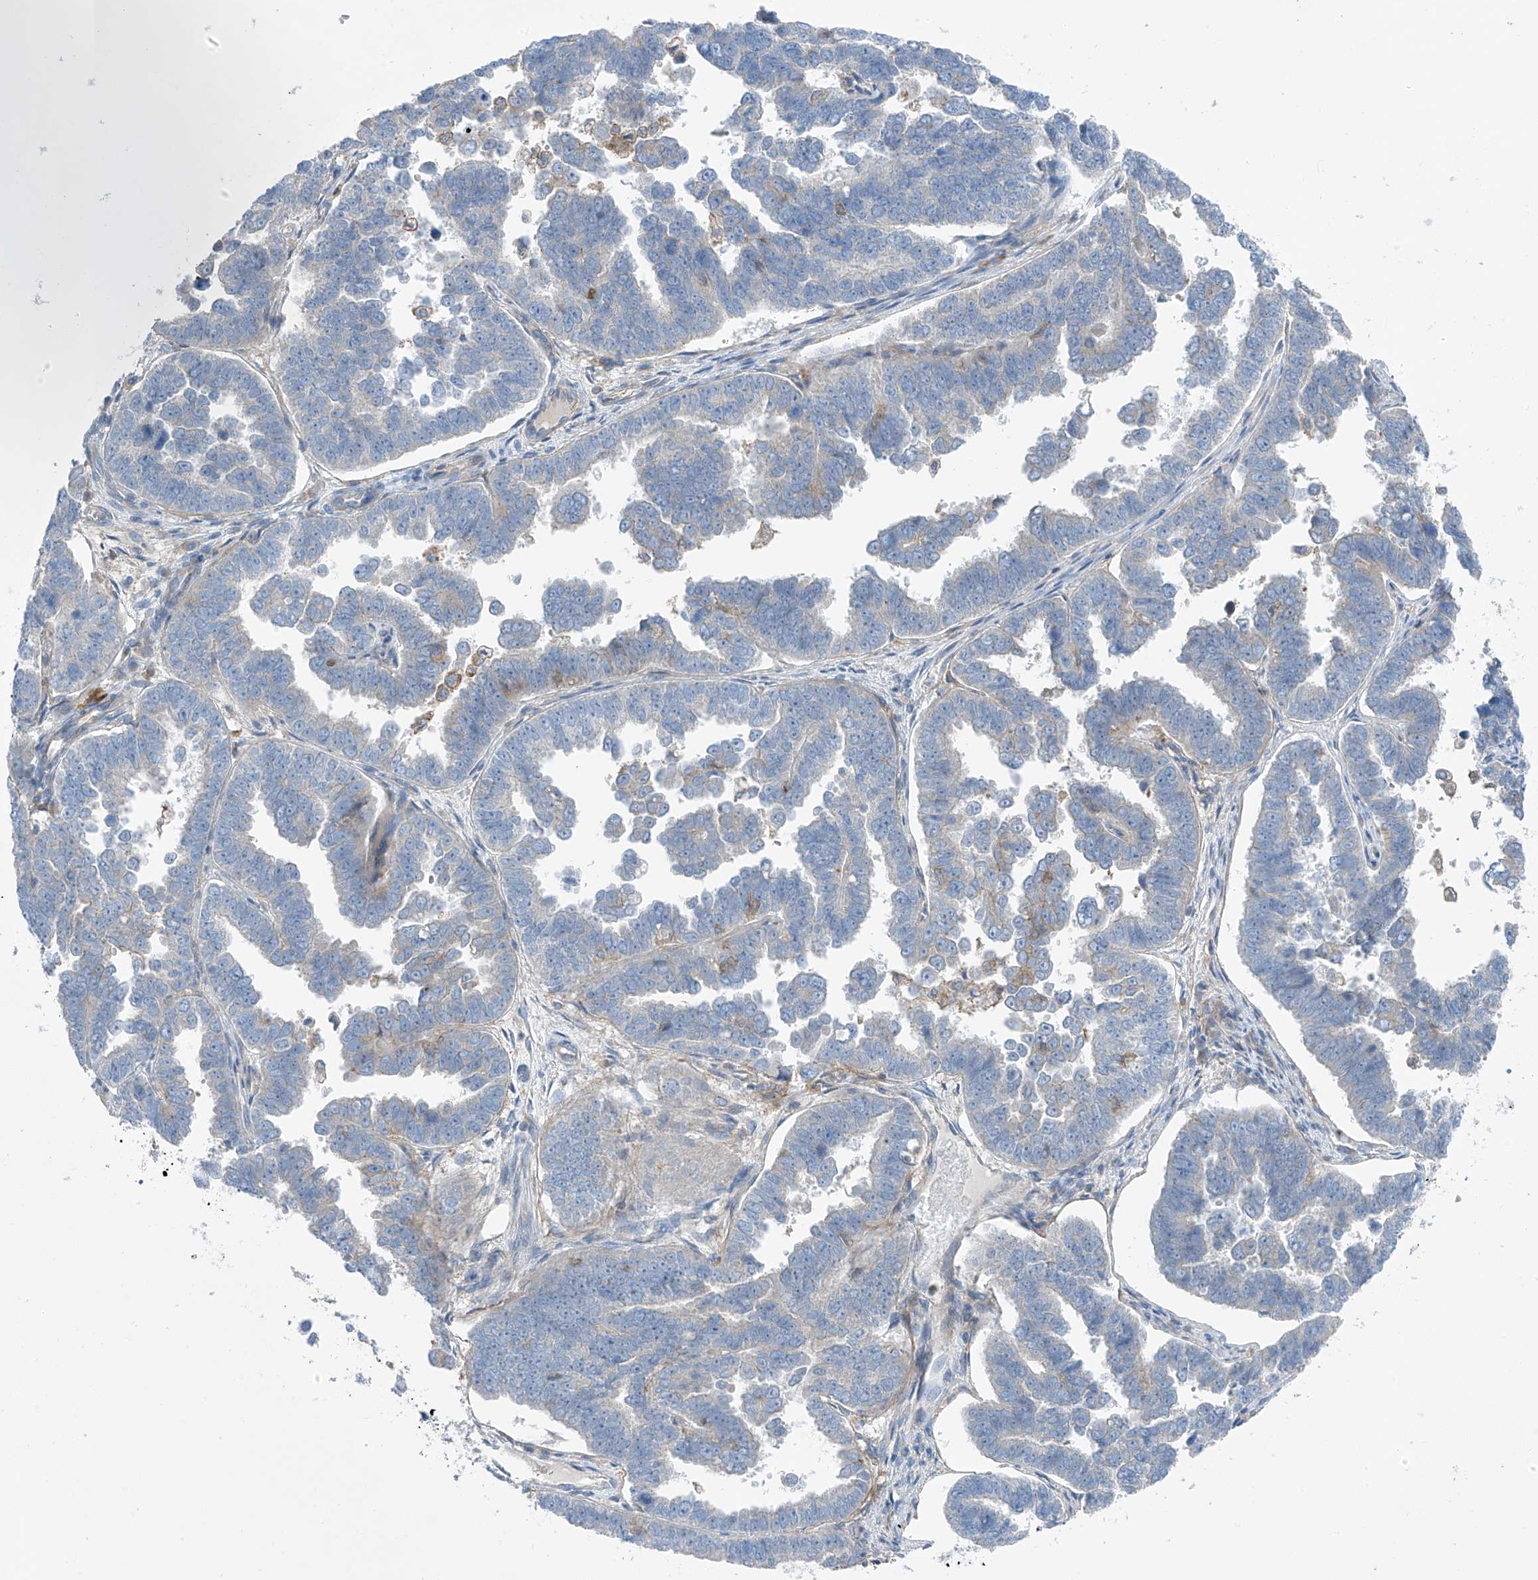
{"staining": {"intensity": "negative", "quantity": "none", "location": "none"}, "tissue": "endometrial cancer", "cell_type": "Tumor cells", "image_type": "cancer", "snomed": [{"axis": "morphology", "description": "Adenocarcinoma, NOS"}, {"axis": "topography", "description": "Endometrium"}], "caption": "DAB (3,3'-diaminobenzidine) immunohistochemical staining of adenocarcinoma (endometrial) exhibits no significant positivity in tumor cells.", "gene": "NALCN", "patient": {"sex": "female", "age": 75}}